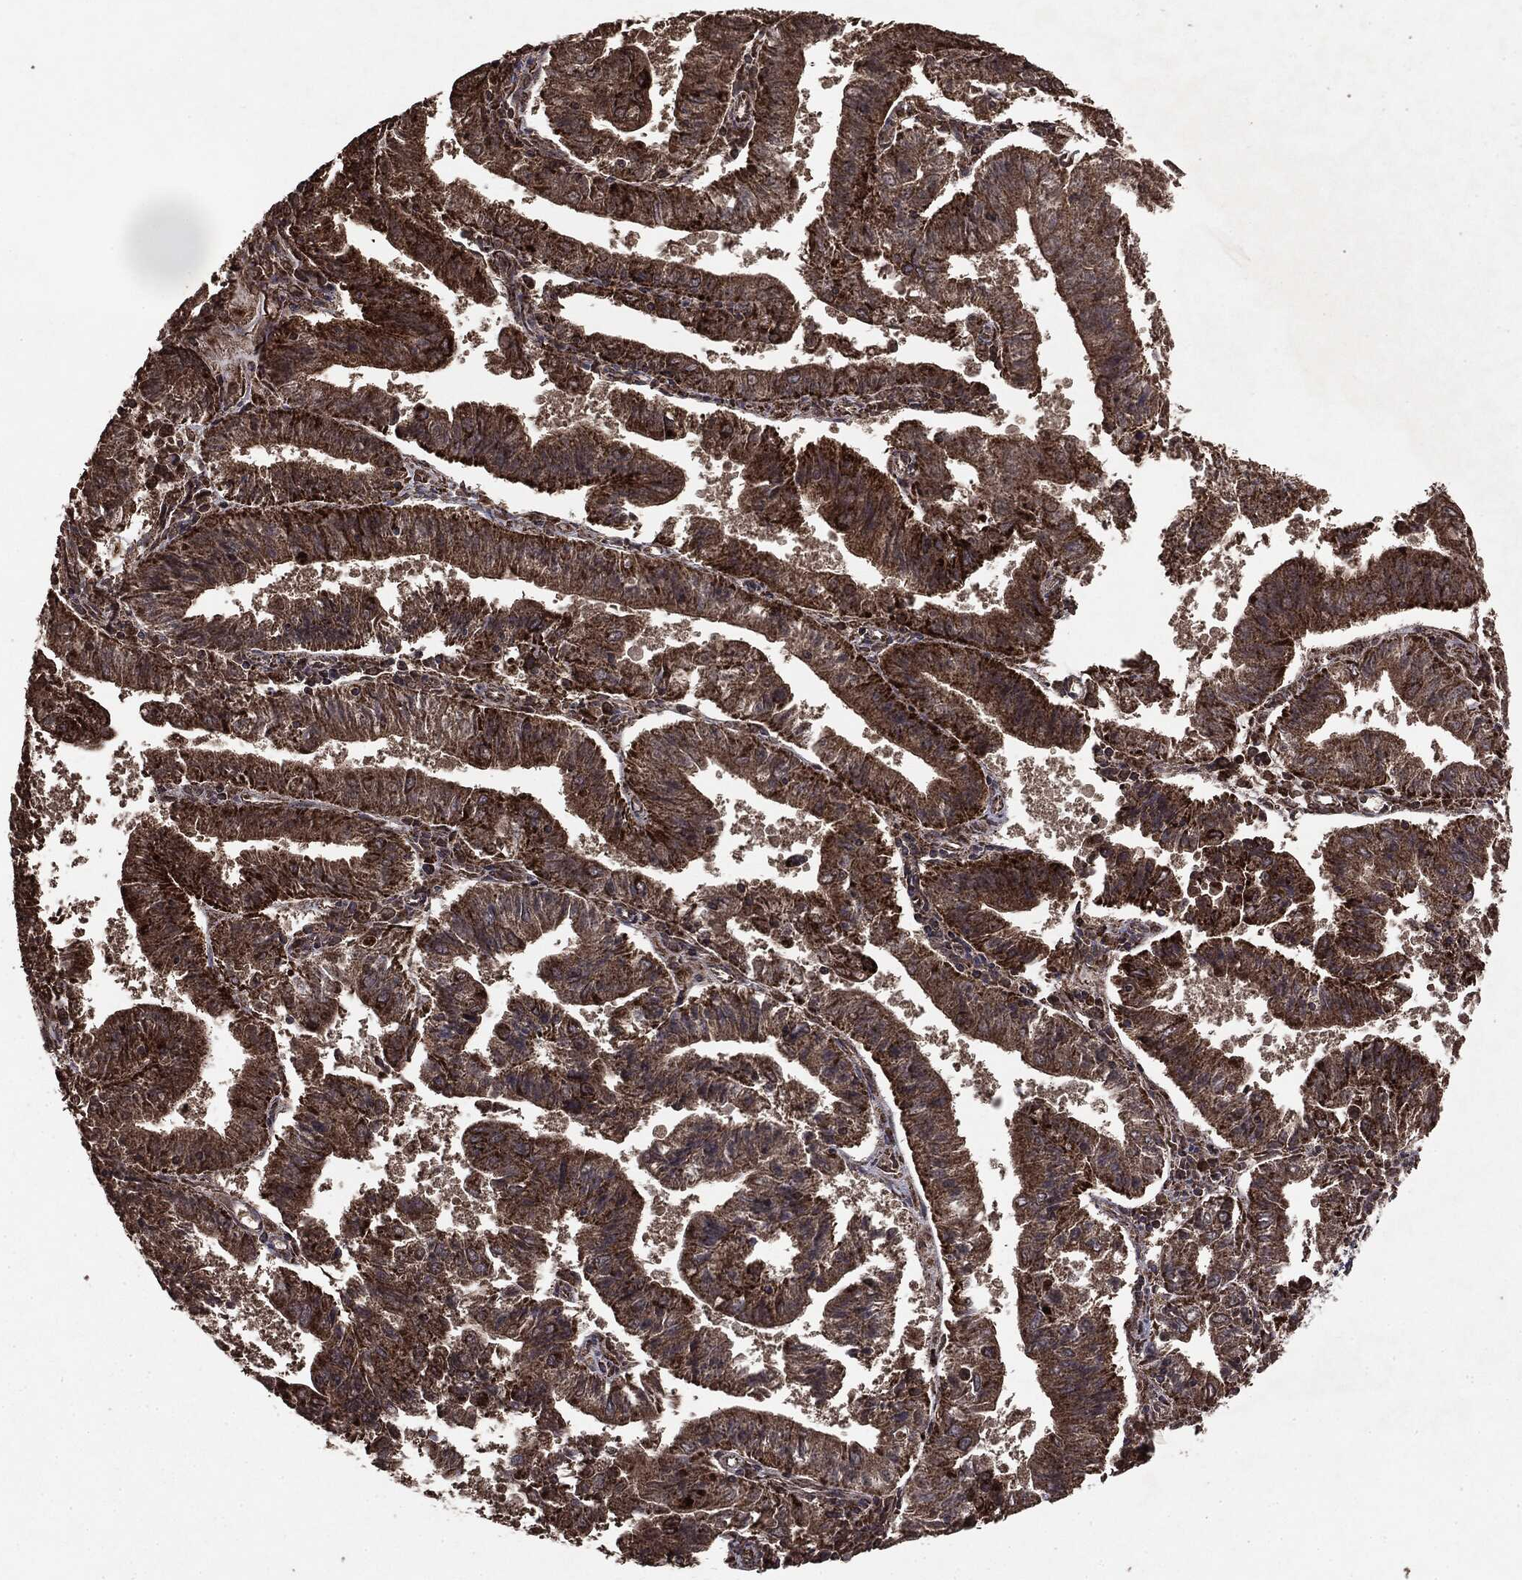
{"staining": {"intensity": "strong", "quantity": ">75%", "location": "cytoplasmic/membranous"}, "tissue": "endometrial cancer", "cell_type": "Tumor cells", "image_type": "cancer", "snomed": [{"axis": "morphology", "description": "Adenocarcinoma, NOS"}, {"axis": "topography", "description": "Endometrium"}], "caption": "Brown immunohistochemical staining in human endometrial cancer (adenocarcinoma) demonstrates strong cytoplasmic/membranous expression in approximately >75% of tumor cells.", "gene": "MTOR", "patient": {"sex": "female", "age": 82}}